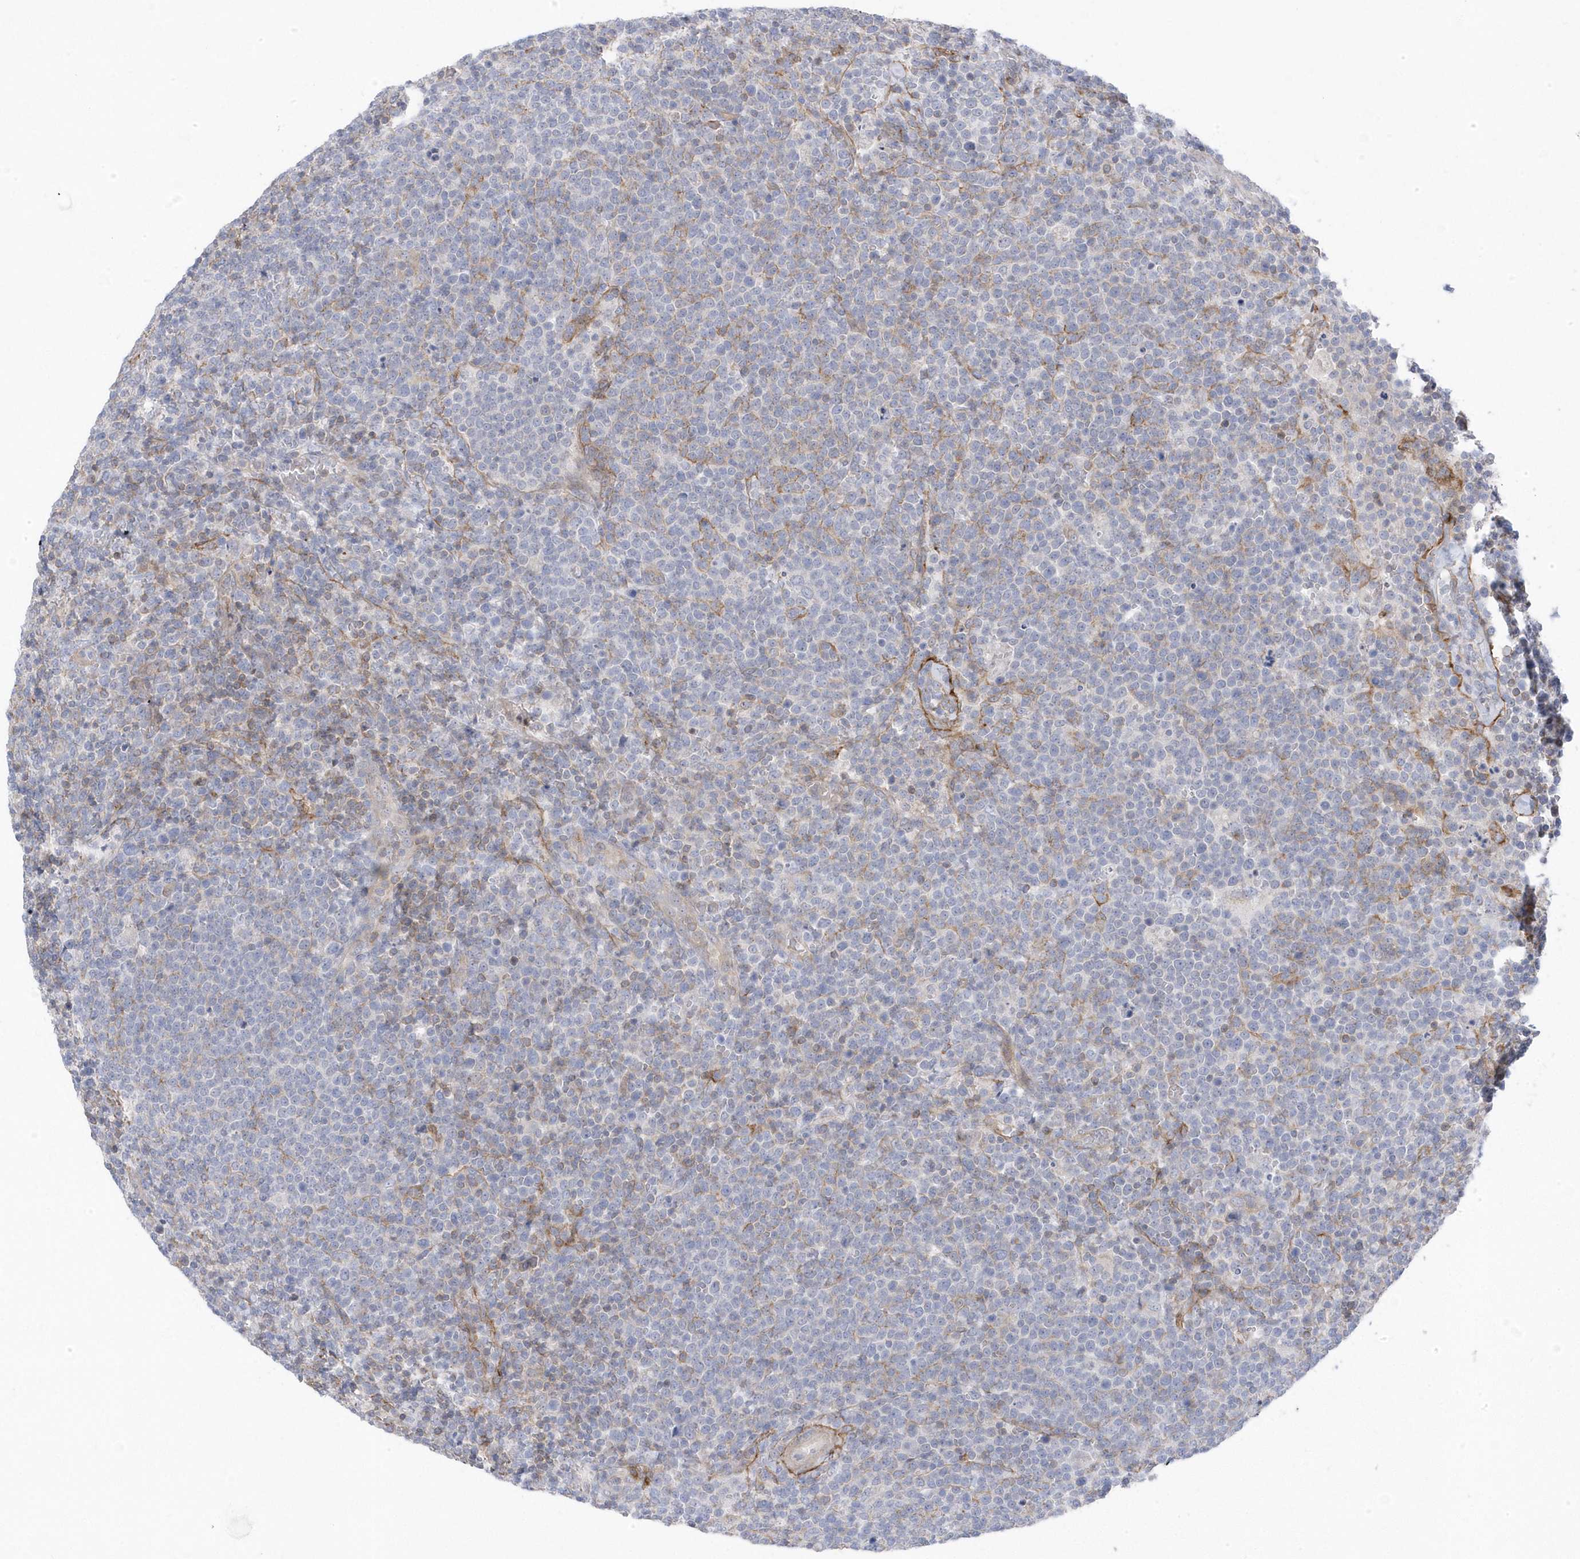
{"staining": {"intensity": "negative", "quantity": "none", "location": "none"}, "tissue": "lymphoma", "cell_type": "Tumor cells", "image_type": "cancer", "snomed": [{"axis": "morphology", "description": "Malignant lymphoma, non-Hodgkin's type, High grade"}, {"axis": "topography", "description": "Lymph node"}], "caption": "Protein analysis of lymphoma demonstrates no significant staining in tumor cells. Brightfield microscopy of immunohistochemistry stained with DAB (brown) and hematoxylin (blue), captured at high magnification.", "gene": "ANAPC1", "patient": {"sex": "male", "age": 61}}